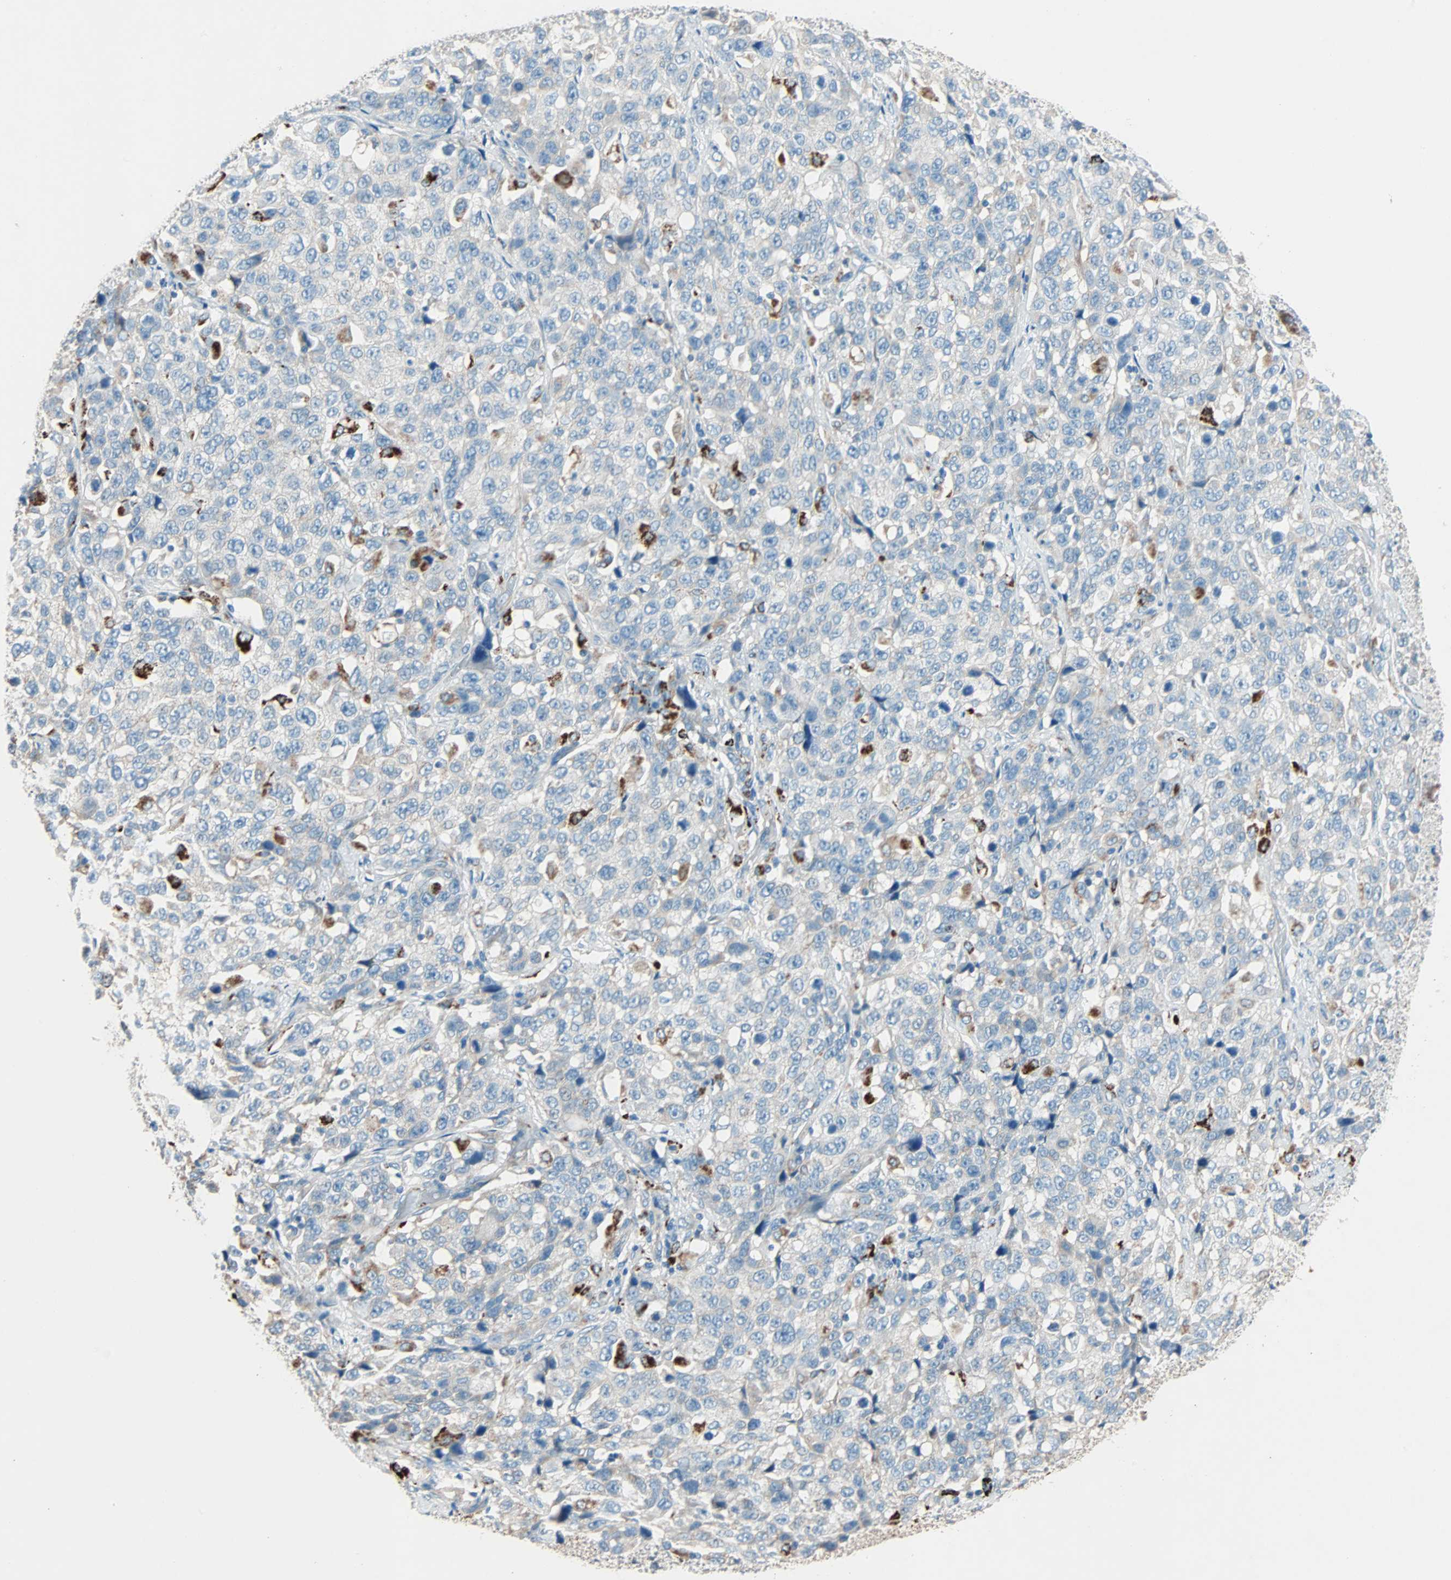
{"staining": {"intensity": "weak", "quantity": ">75%", "location": "cytoplasmic/membranous"}, "tissue": "stomach cancer", "cell_type": "Tumor cells", "image_type": "cancer", "snomed": [{"axis": "morphology", "description": "Normal tissue, NOS"}, {"axis": "morphology", "description": "Adenocarcinoma, NOS"}, {"axis": "topography", "description": "Stomach"}], "caption": "High-power microscopy captured an IHC histopathology image of stomach cancer, revealing weak cytoplasmic/membranous expression in approximately >75% of tumor cells.", "gene": "LY6G6F", "patient": {"sex": "male", "age": 48}}